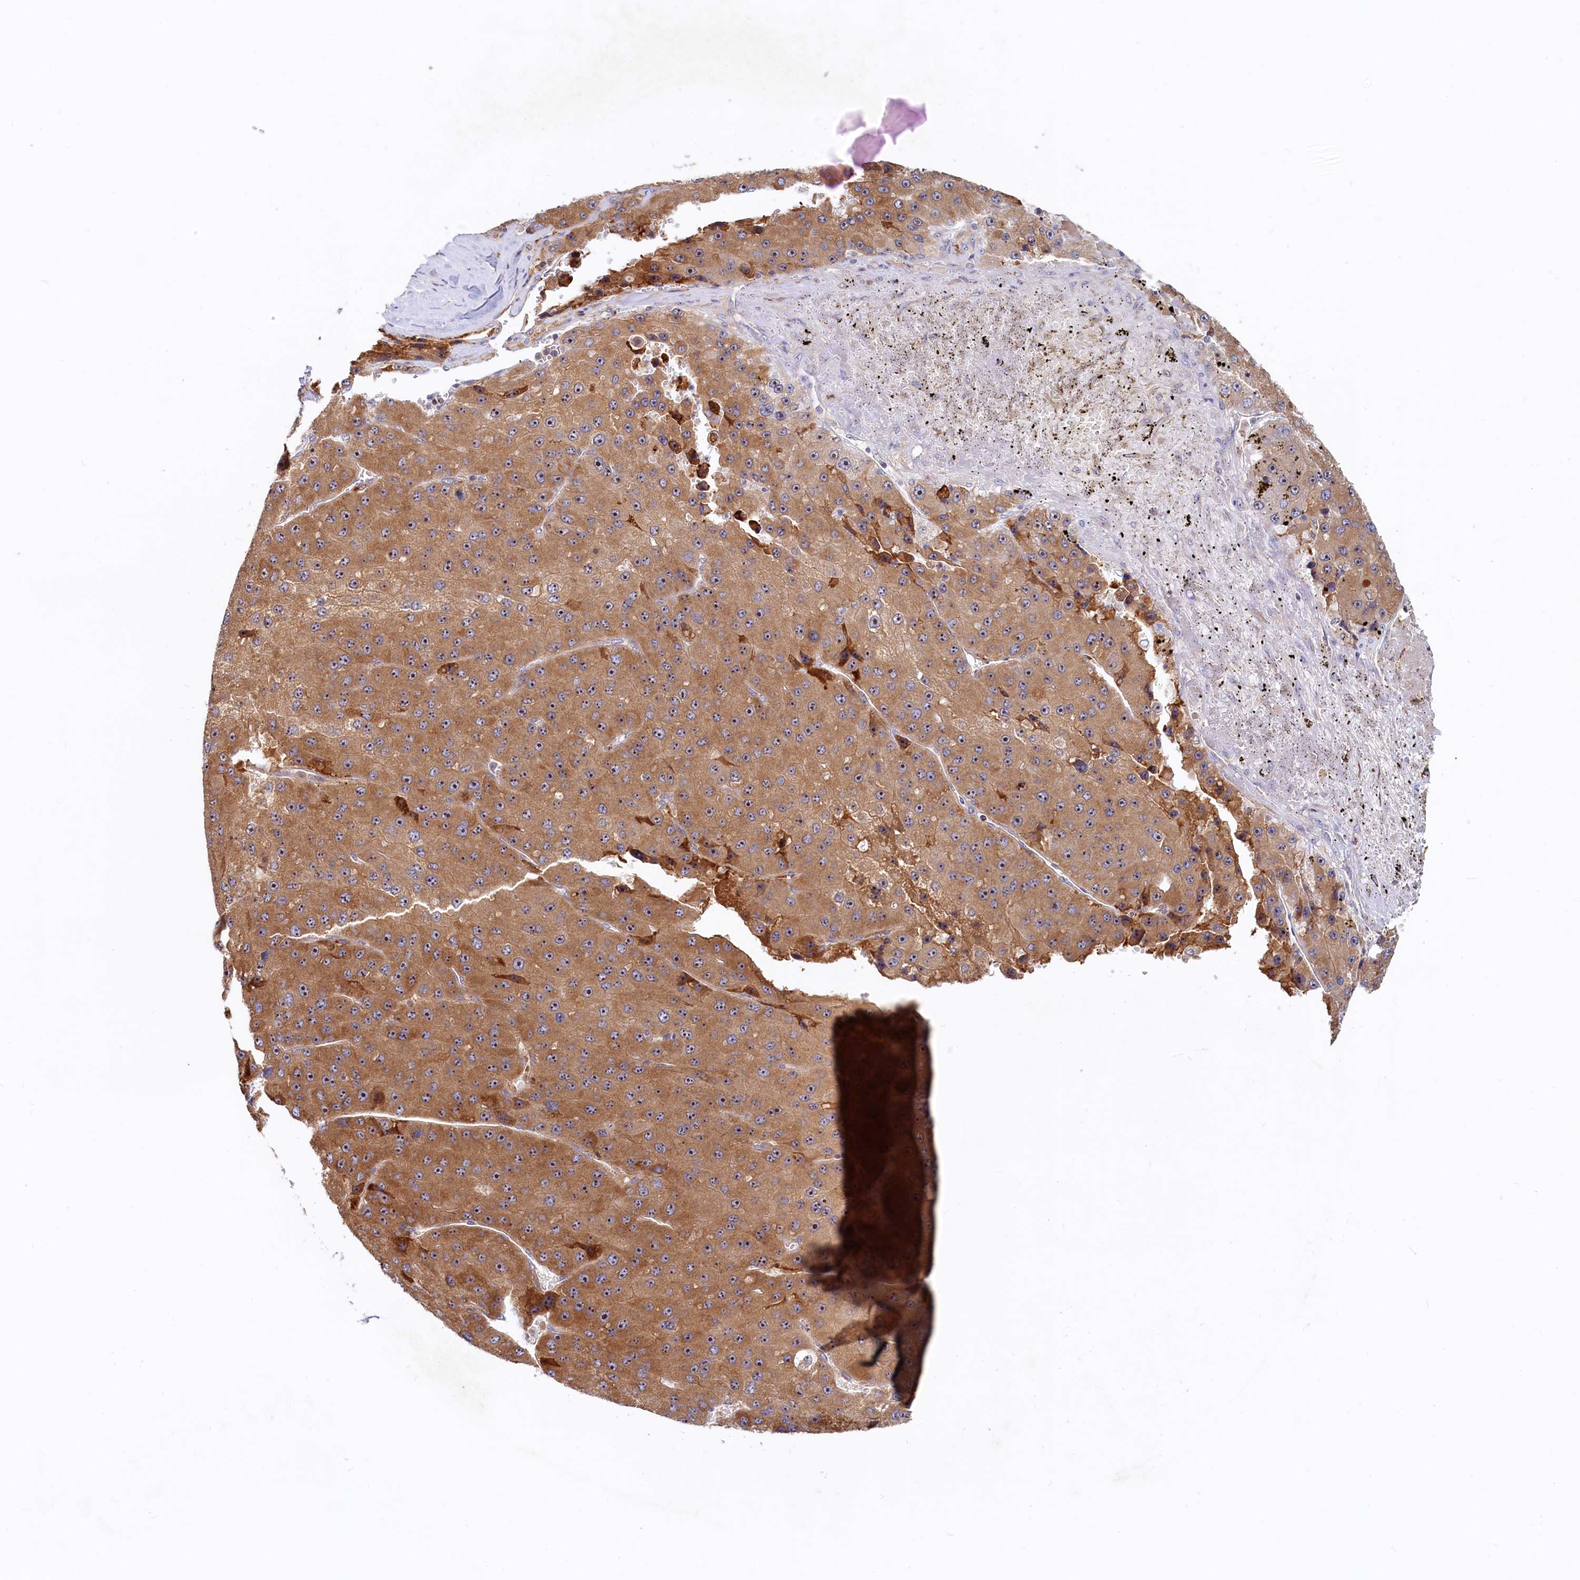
{"staining": {"intensity": "moderate", "quantity": ">75%", "location": "cytoplasmic/membranous,nuclear"}, "tissue": "liver cancer", "cell_type": "Tumor cells", "image_type": "cancer", "snomed": [{"axis": "morphology", "description": "Carcinoma, Hepatocellular, NOS"}, {"axis": "topography", "description": "Liver"}], "caption": "DAB (3,3'-diaminobenzidine) immunohistochemical staining of liver hepatocellular carcinoma displays moderate cytoplasmic/membranous and nuclear protein expression in about >75% of tumor cells. (Stains: DAB (3,3'-diaminobenzidine) in brown, nuclei in blue, Microscopy: brightfield microscopy at high magnification).", "gene": "RGS7BP", "patient": {"sex": "female", "age": 73}}